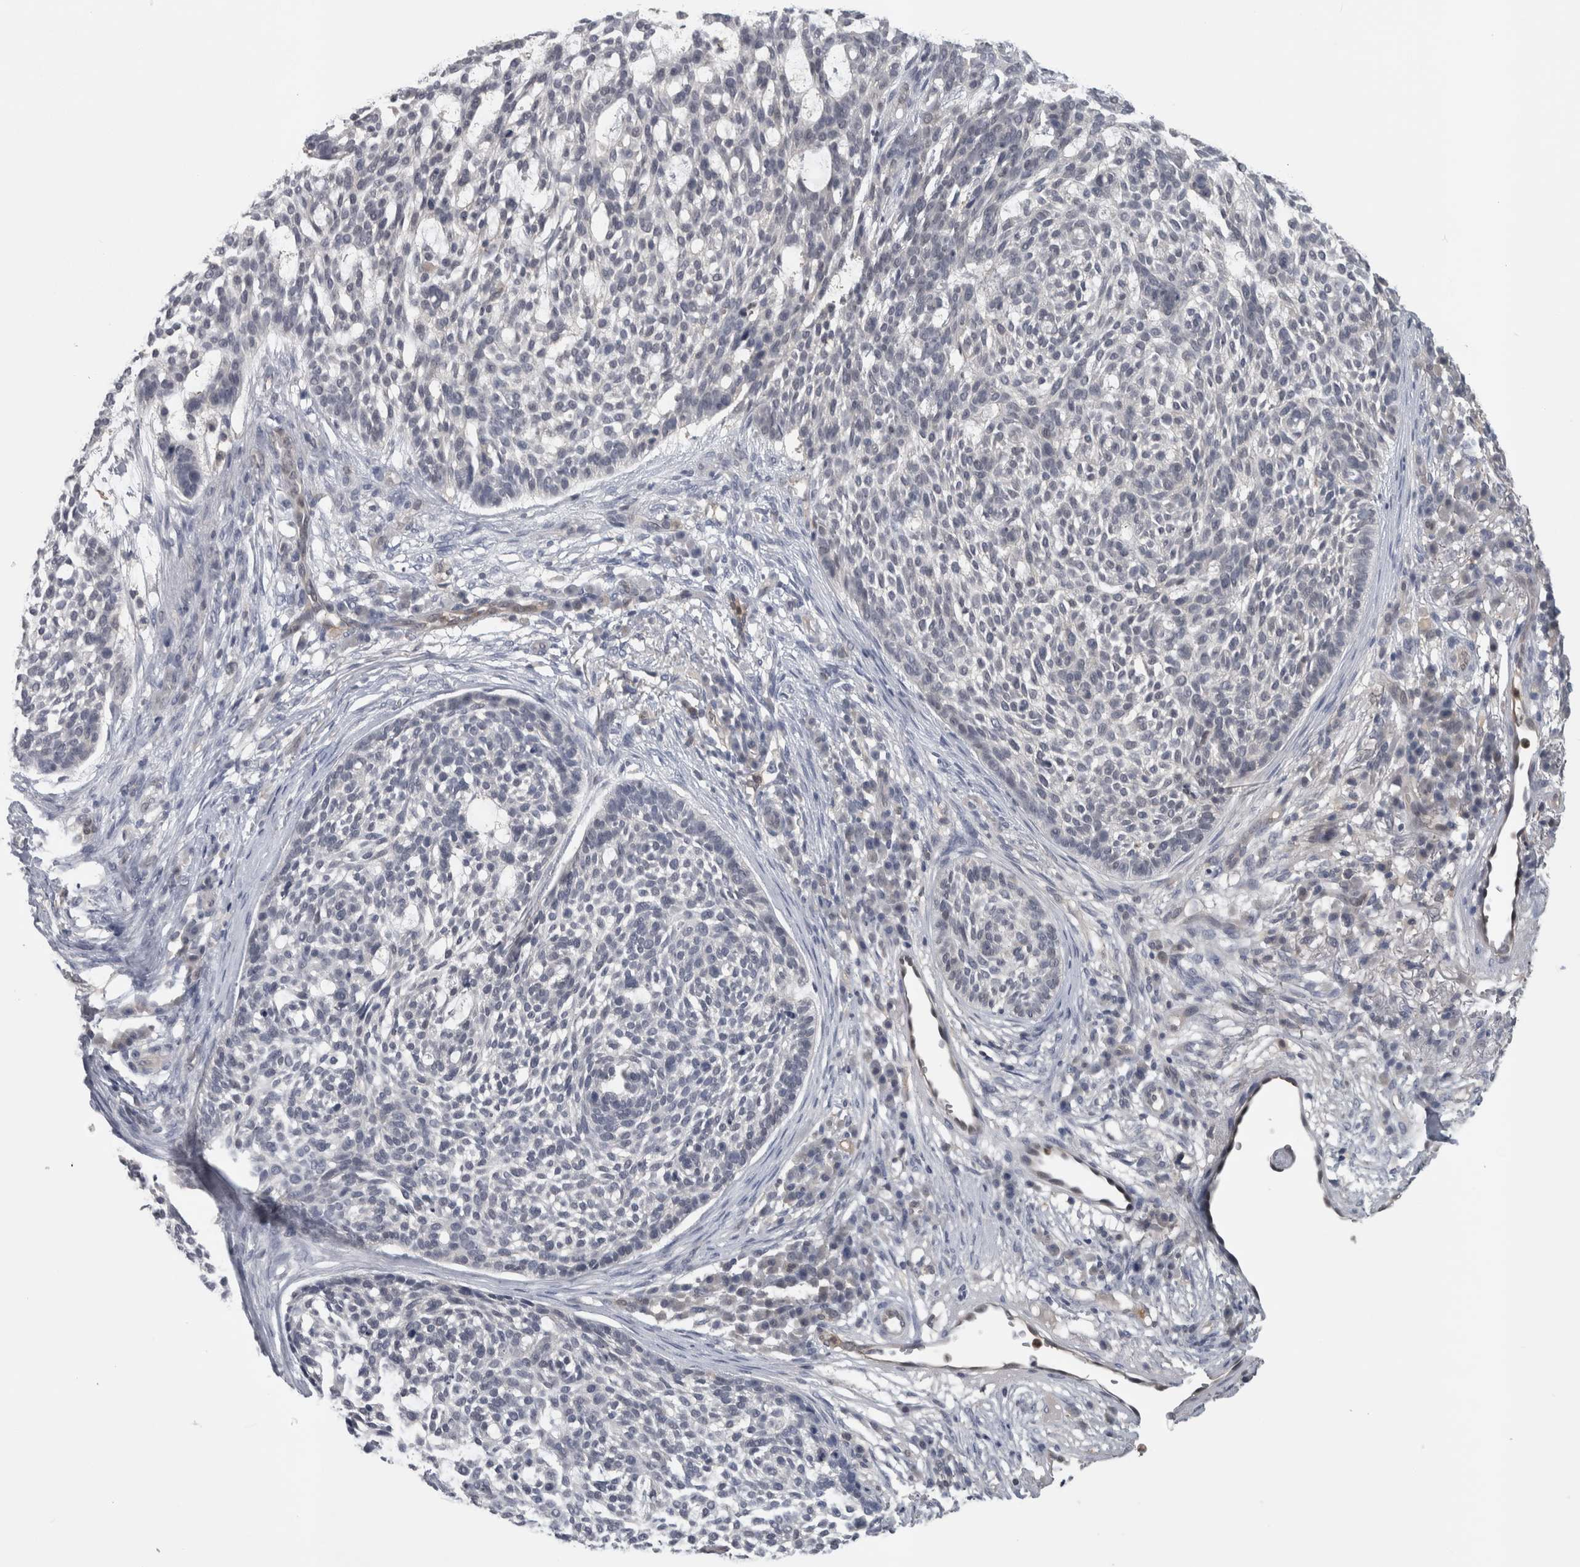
{"staining": {"intensity": "negative", "quantity": "none", "location": "none"}, "tissue": "skin cancer", "cell_type": "Tumor cells", "image_type": "cancer", "snomed": [{"axis": "morphology", "description": "Basal cell carcinoma"}, {"axis": "topography", "description": "Skin"}], "caption": "The image reveals no staining of tumor cells in skin cancer. (DAB (3,3'-diaminobenzidine) immunohistochemistry (IHC) with hematoxylin counter stain).", "gene": "NAPRT", "patient": {"sex": "female", "age": 64}}